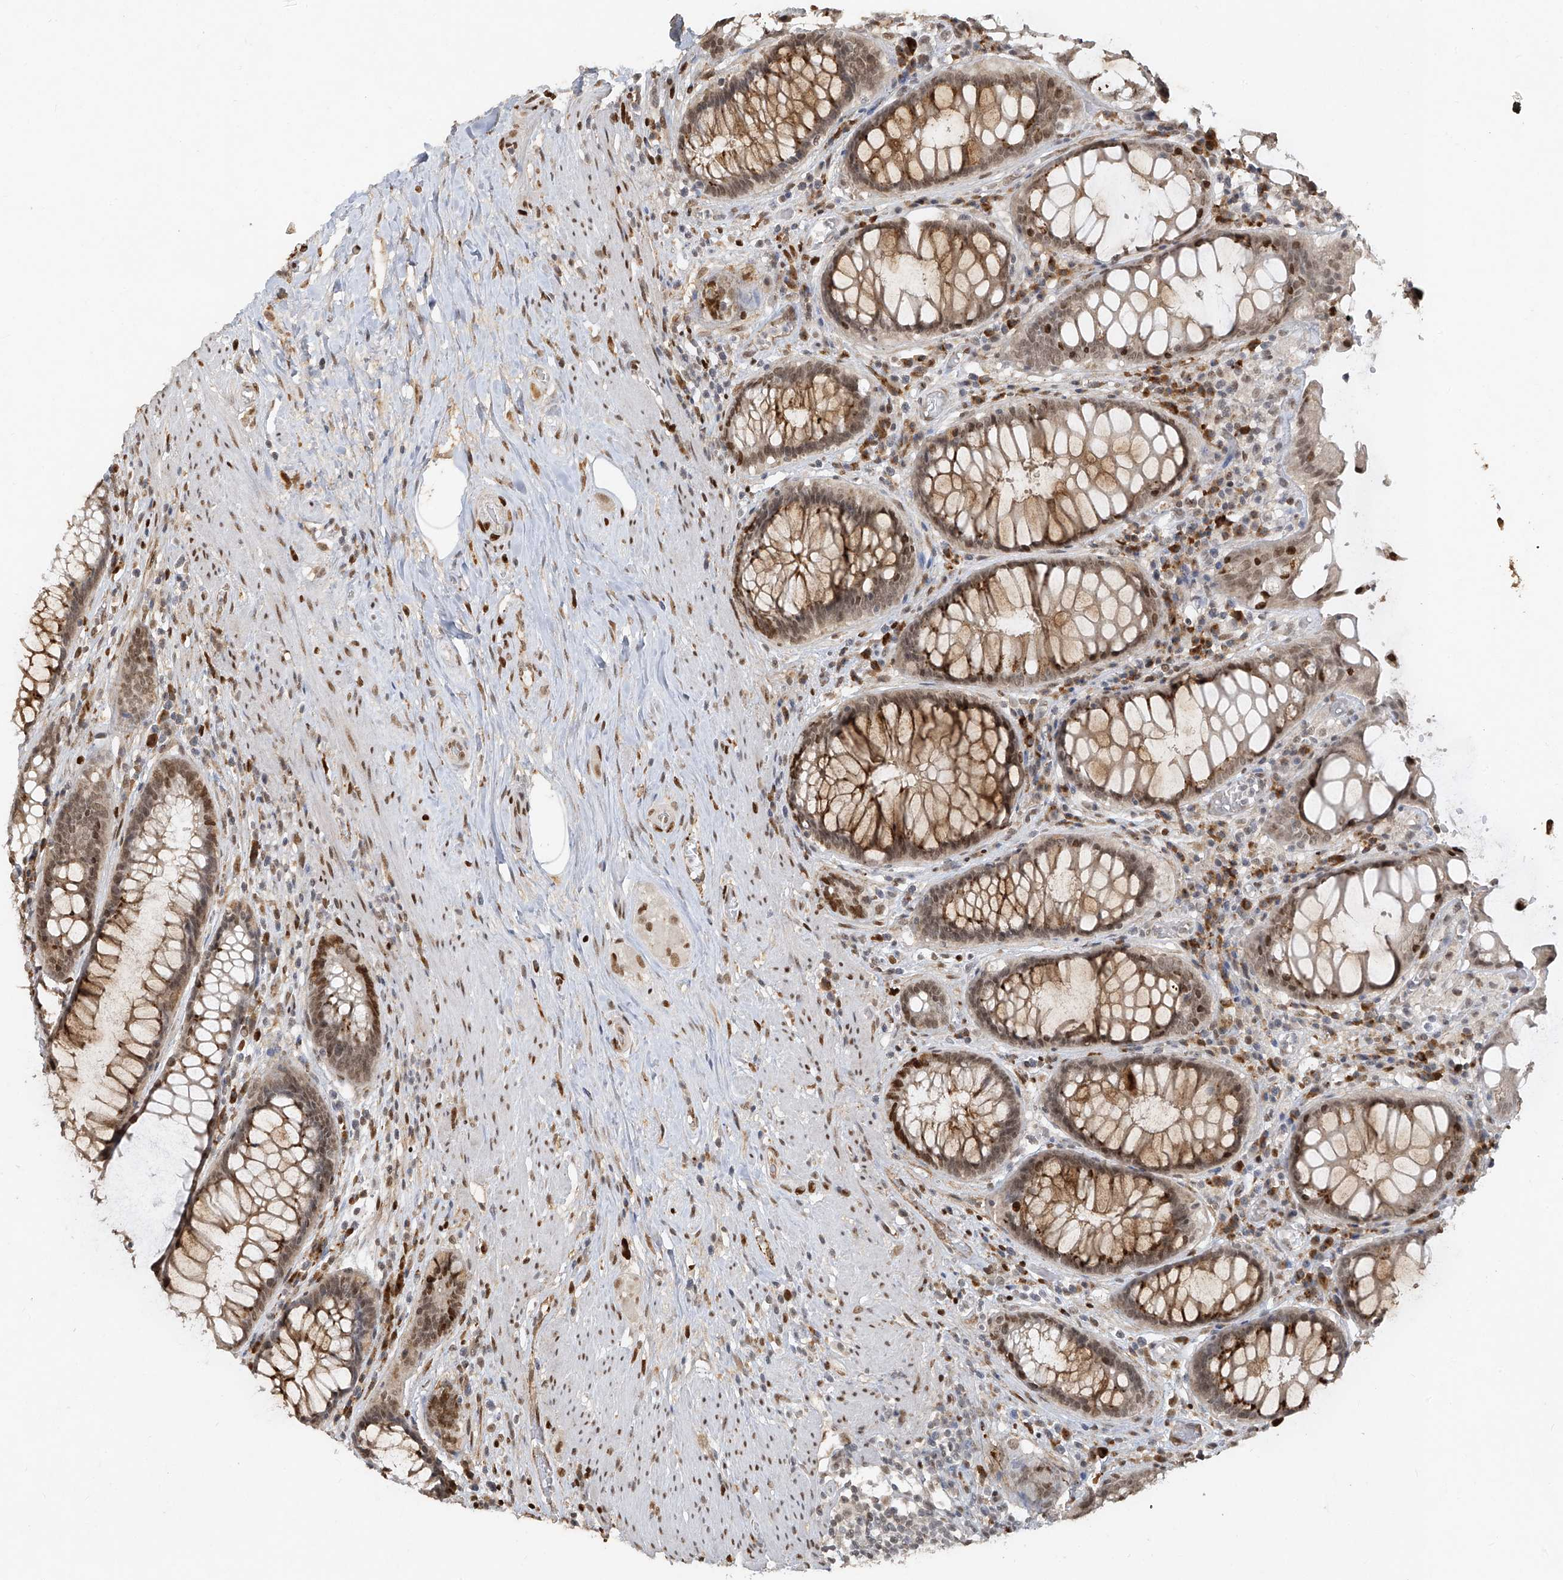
{"staining": {"intensity": "moderate", "quantity": "25%-75%", "location": "cytoplasmic/membranous,nuclear"}, "tissue": "rectum", "cell_type": "Glandular cells", "image_type": "normal", "snomed": [{"axis": "morphology", "description": "Normal tissue, NOS"}, {"axis": "topography", "description": "Rectum"}], "caption": "Moderate cytoplasmic/membranous,nuclear positivity is appreciated in approximately 25%-75% of glandular cells in benign rectum.", "gene": "ATRIP", "patient": {"sex": "male", "age": 64}}